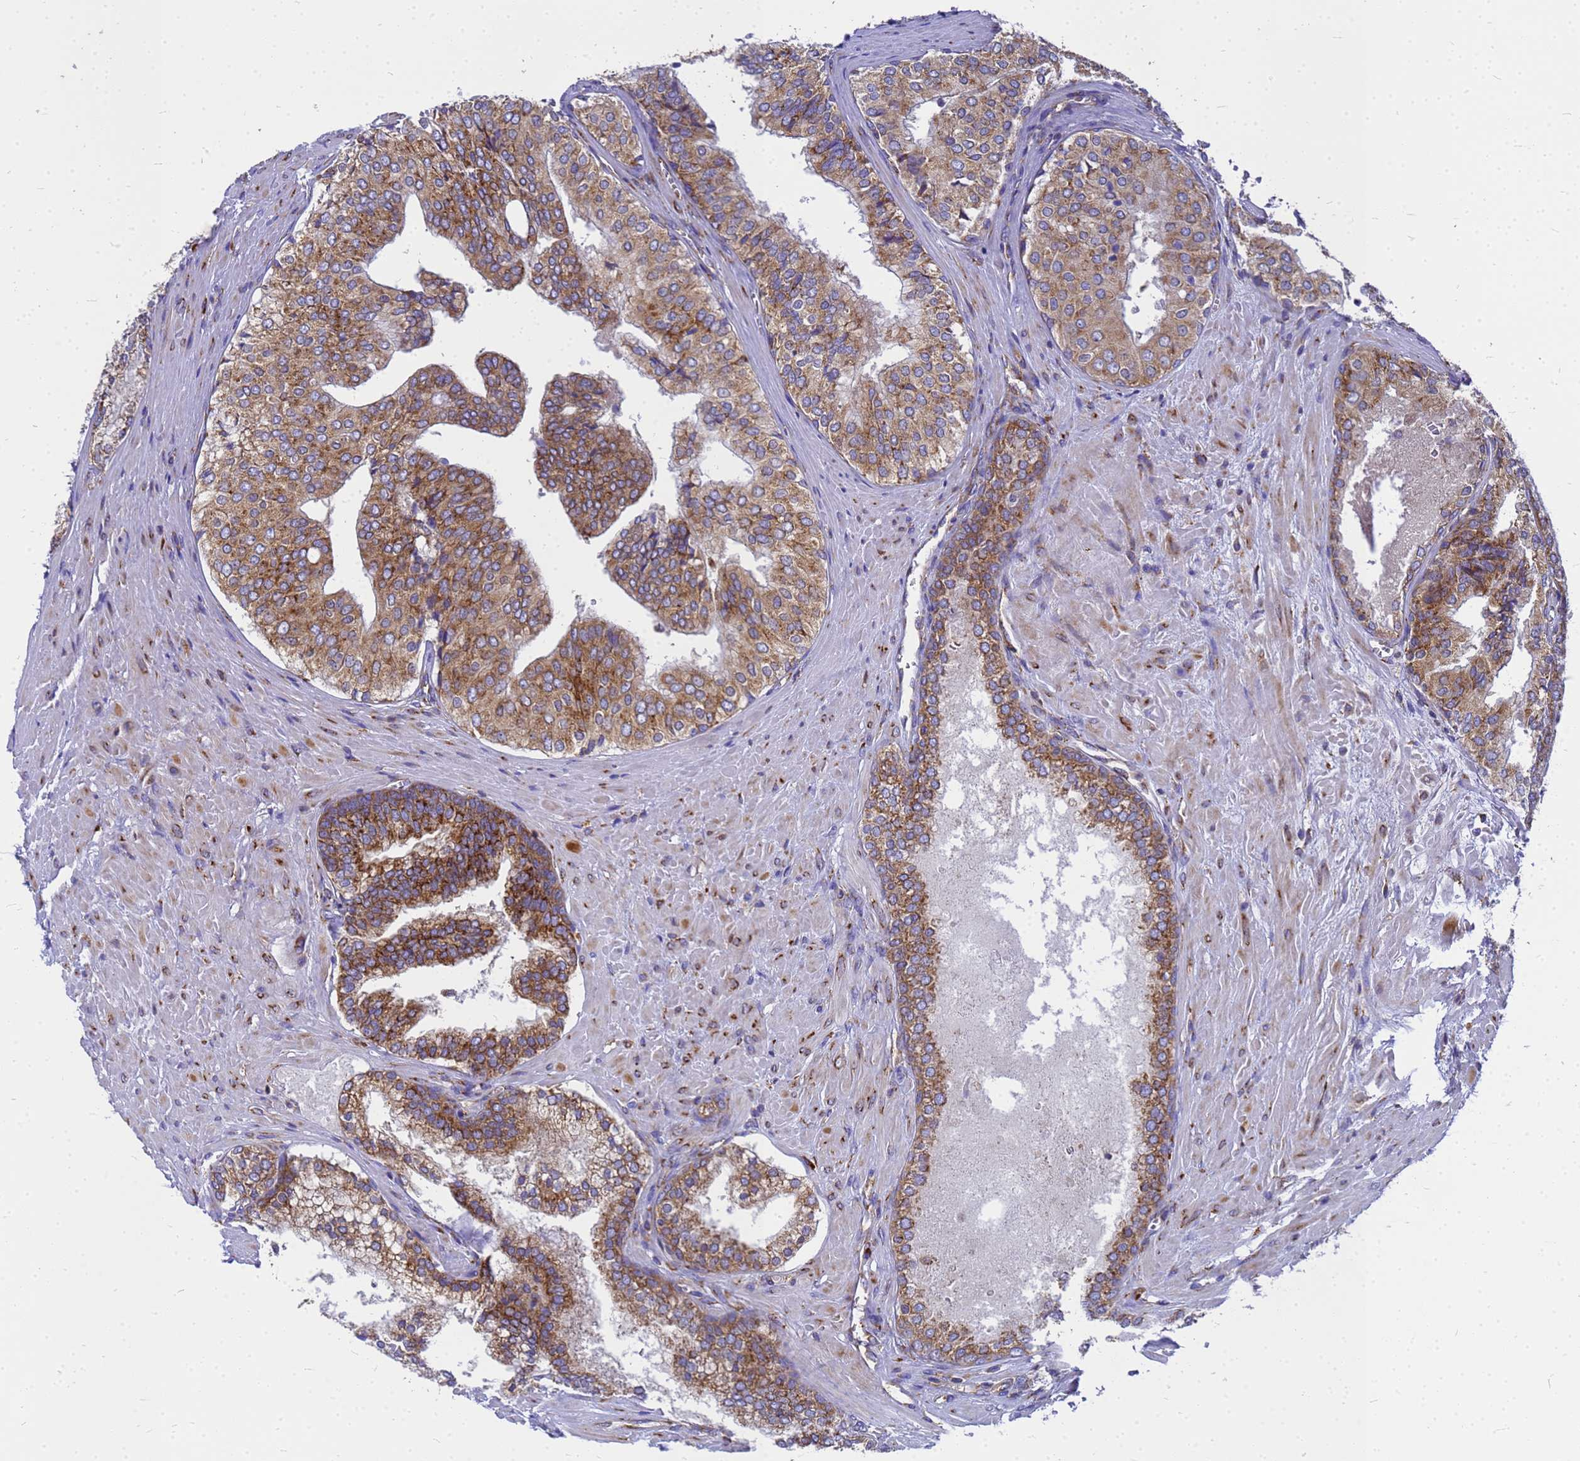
{"staining": {"intensity": "moderate", "quantity": ">75%", "location": "cytoplasmic/membranous"}, "tissue": "prostate cancer", "cell_type": "Tumor cells", "image_type": "cancer", "snomed": [{"axis": "morphology", "description": "Adenocarcinoma, High grade"}, {"axis": "topography", "description": "Prostate"}], "caption": "Moderate cytoplasmic/membranous positivity is seen in about >75% of tumor cells in prostate cancer.", "gene": "EEF1D", "patient": {"sex": "male", "age": 72}}